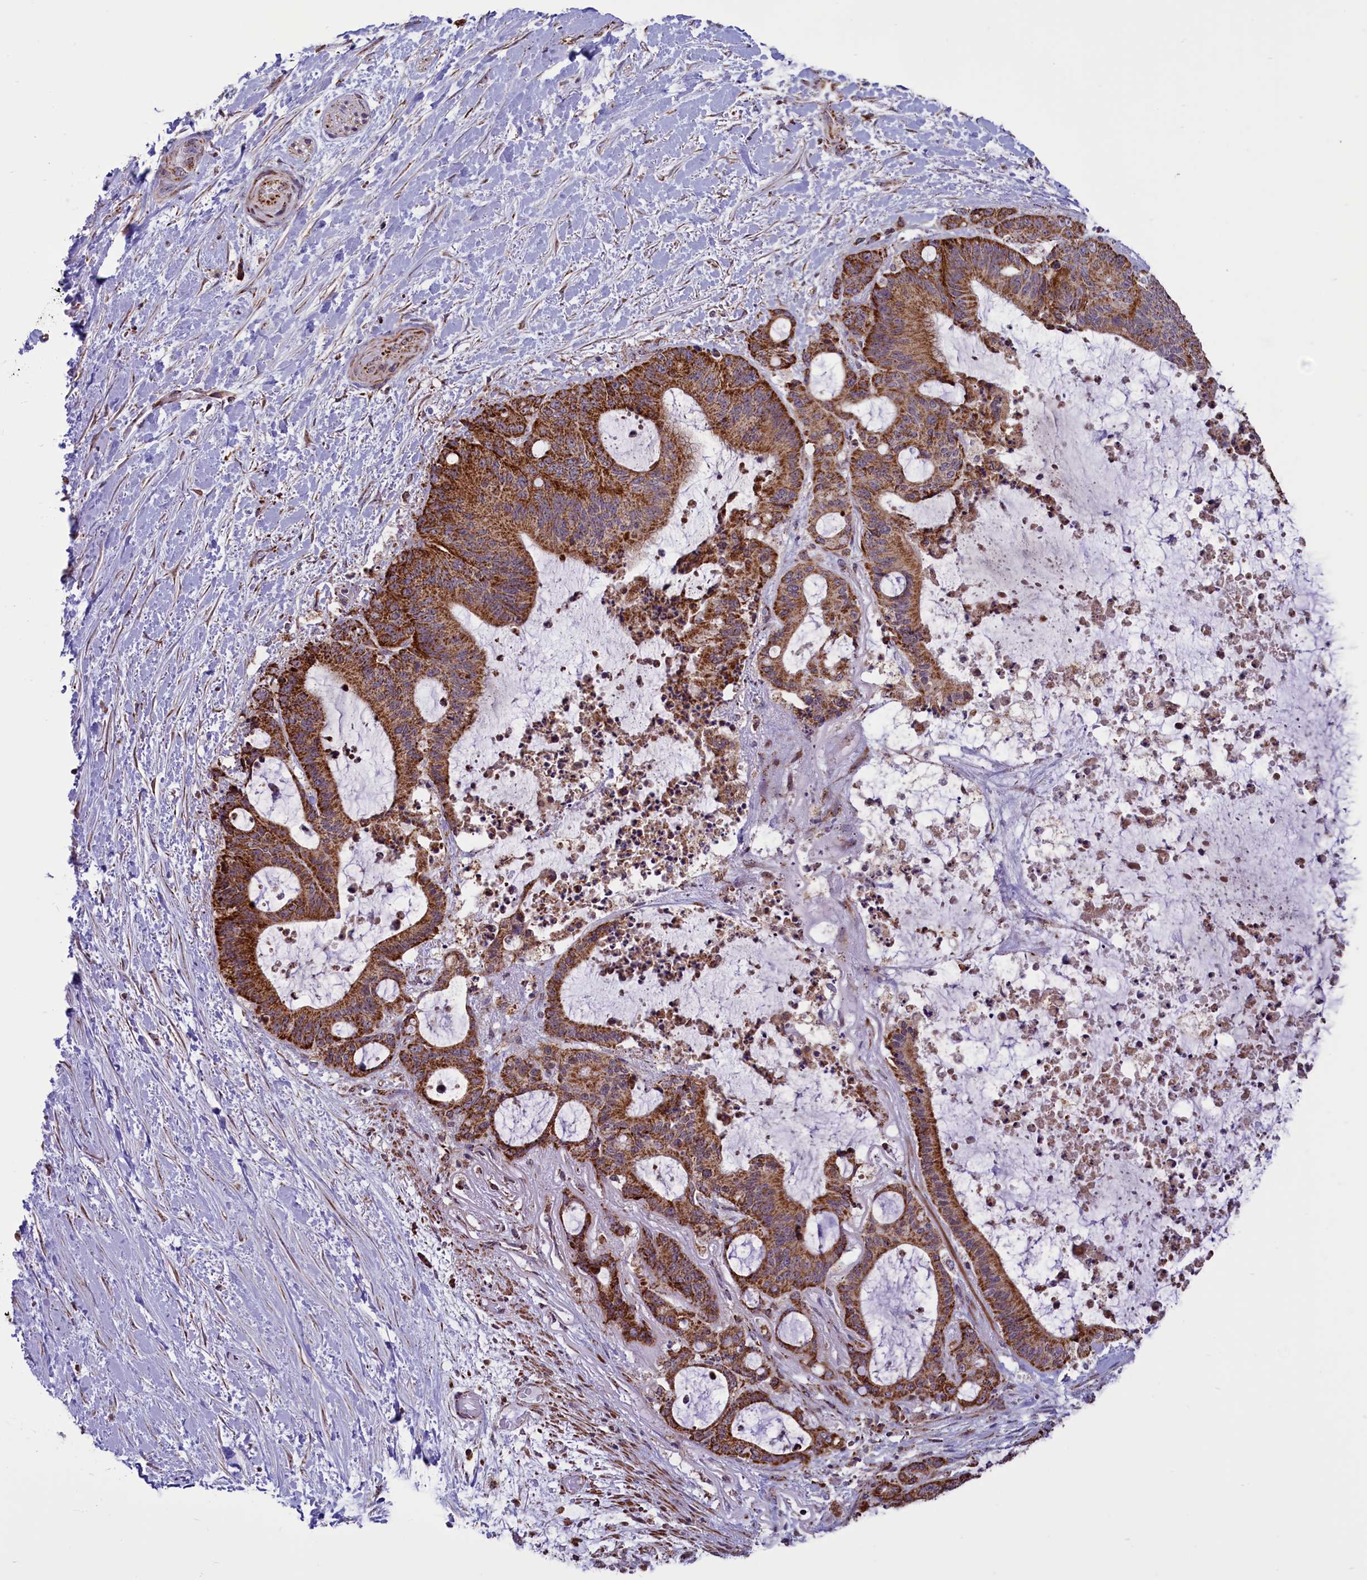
{"staining": {"intensity": "strong", "quantity": ">75%", "location": "cytoplasmic/membranous"}, "tissue": "liver cancer", "cell_type": "Tumor cells", "image_type": "cancer", "snomed": [{"axis": "morphology", "description": "Normal tissue, NOS"}, {"axis": "morphology", "description": "Cholangiocarcinoma"}, {"axis": "topography", "description": "Liver"}, {"axis": "topography", "description": "Peripheral nerve tissue"}], "caption": "An immunohistochemistry micrograph of tumor tissue is shown. Protein staining in brown shows strong cytoplasmic/membranous positivity in liver cancer within tumor cells.", "gene": "GLRX5", "patient": {"sex": "female", "age": 73}}